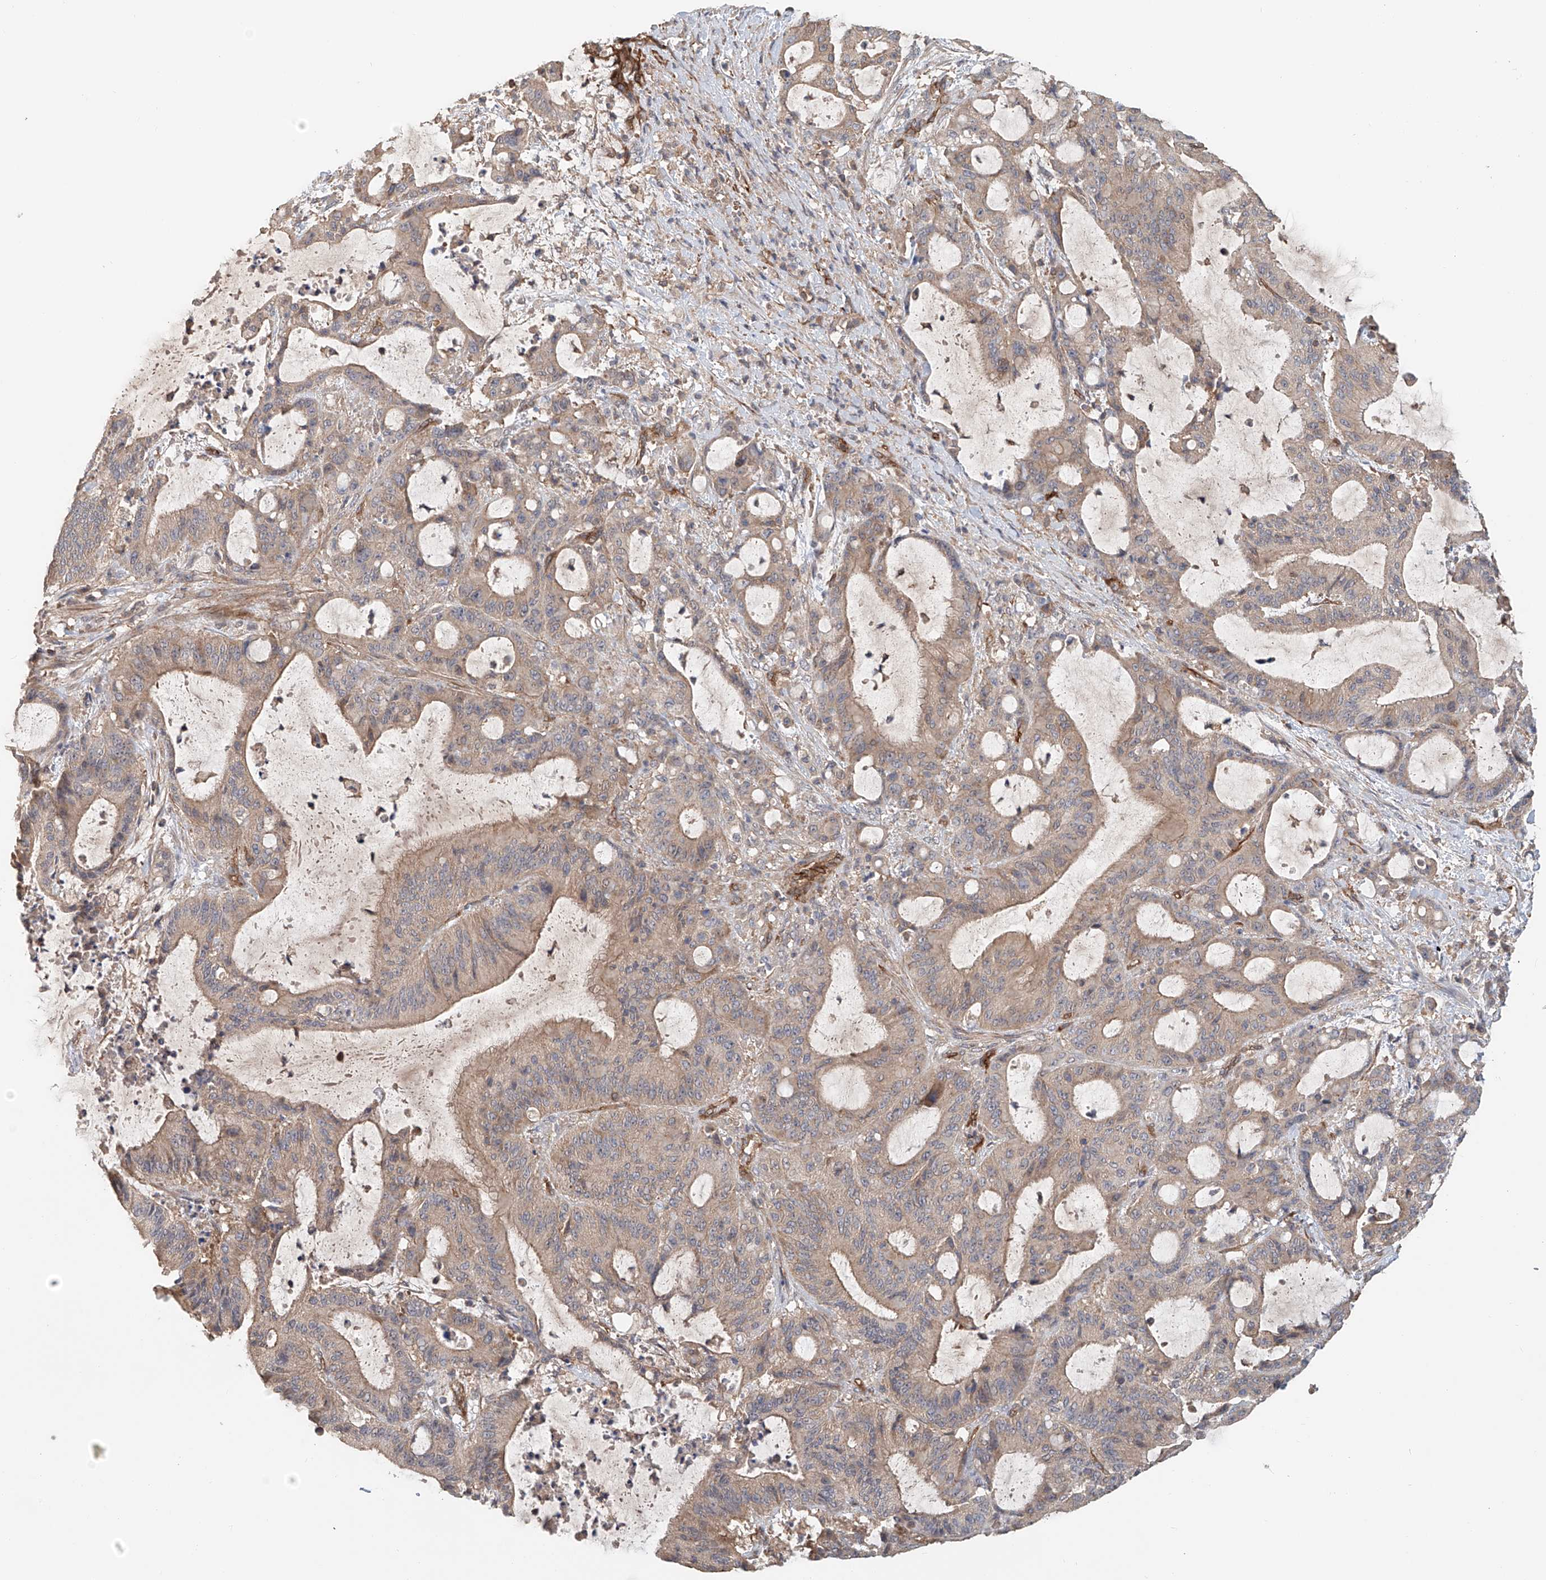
{"staining": {"intensity": "weak", "quantity": "25%-75%", "location": "cytoplasmic/membranous"}, "tissue": "liver cancer", "cell_type": "Tumor cells", "image_type": "cancer", "snomed": [{"axis": "morphology", "description": "Normal tissue, NOS"}, {"axis": "morphology", "description": "Cholangiocarcinoma"}, {"axis": "topography", "description": "Liver"}, {"axis": "topography", "description": "Peripheral nerve tissue"}], "caption": "Immunohistochemistry (IHC) photomicrograph of liver cancer stained for a protein (brown), which reveals low levels of weak cytoplasmic/membranous expression in approximately 25%-75% of tumor cells.", "gene": "FRYL", "patient": {"sex": "female", "age": 73}}